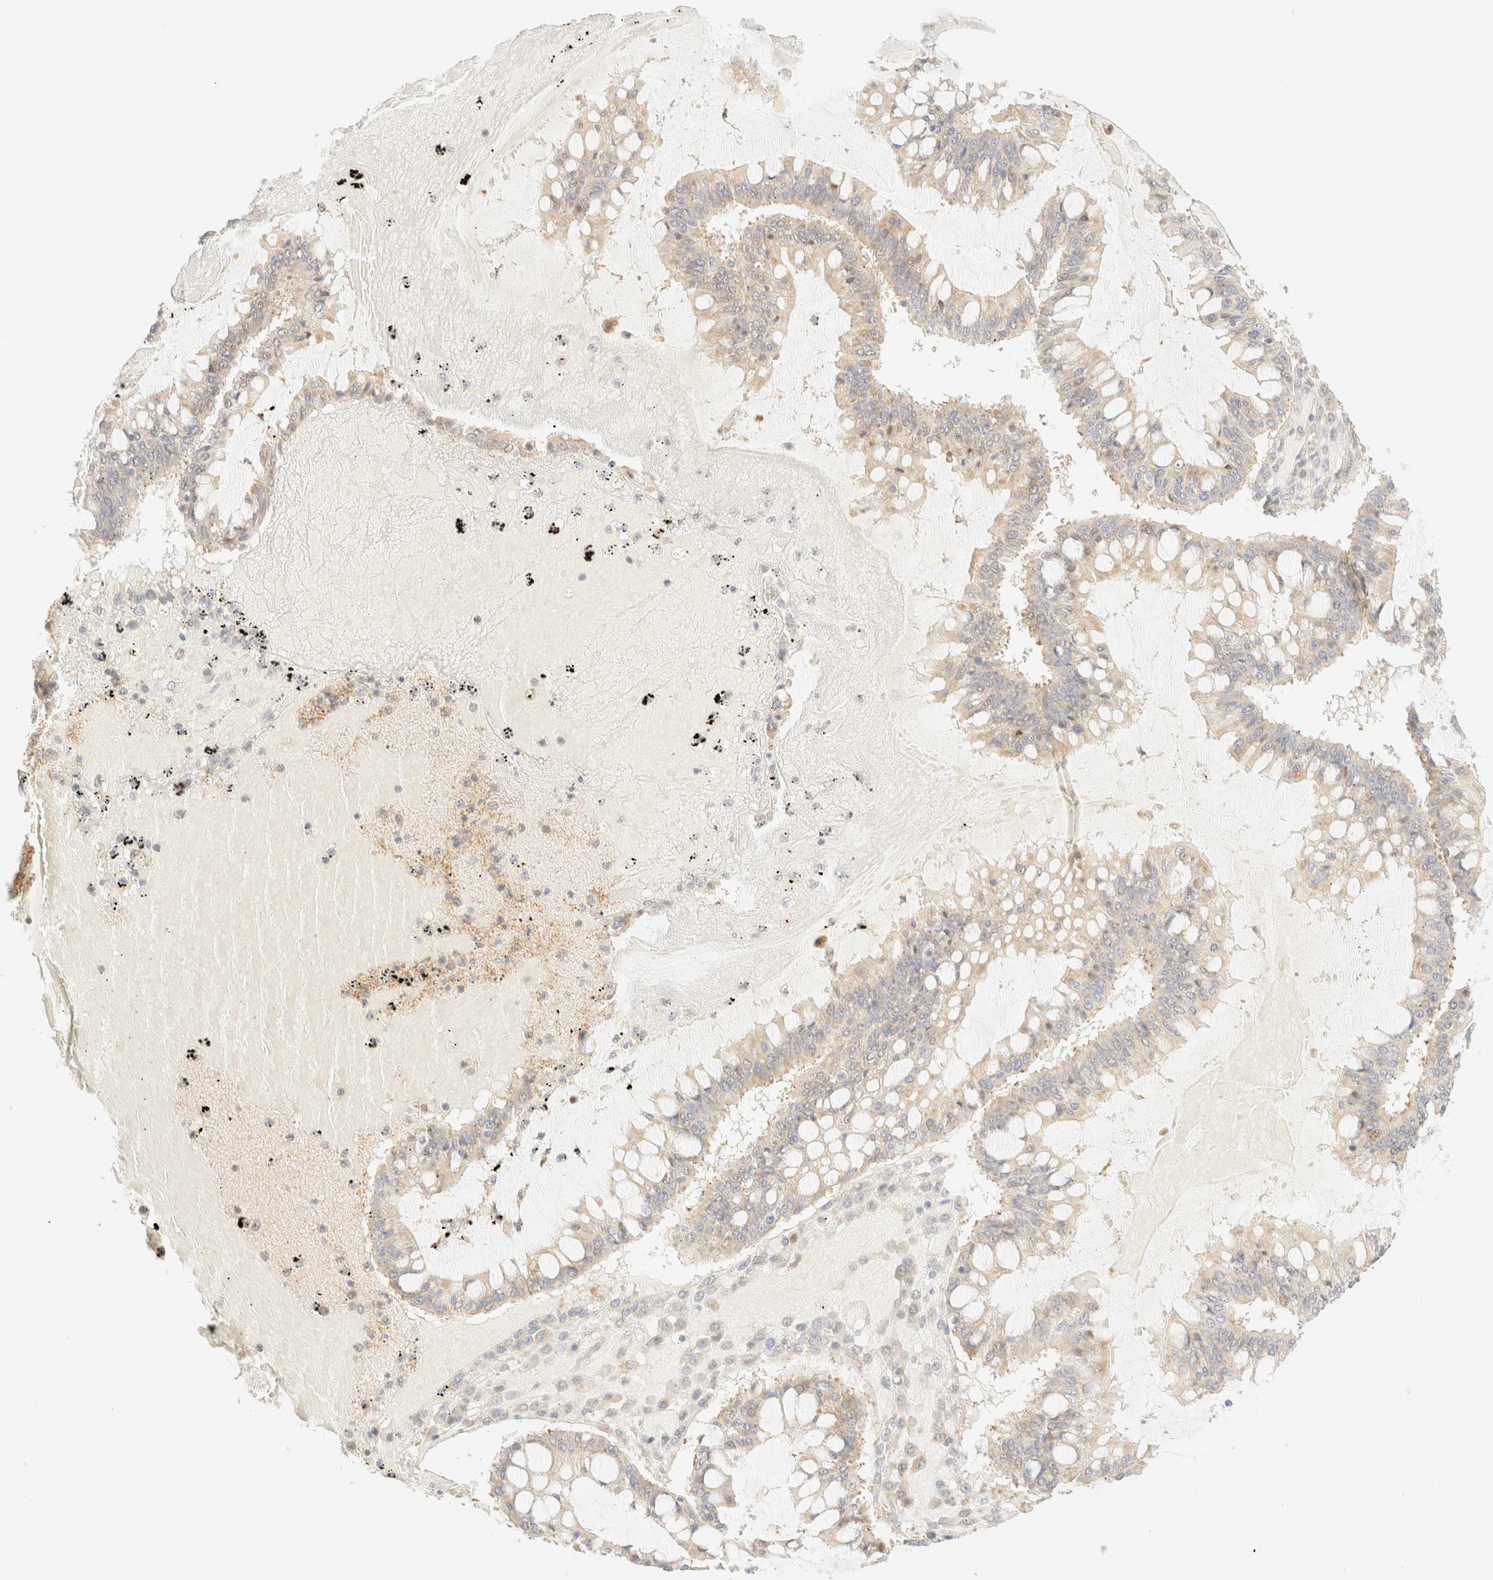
{"staining": {"intensity": "weak", "quantity": "<25%", "location": "cytoplasmic/membranous"}, "tissue": "ovarian cancer", "cell_type": "Tumor cells", "image_type": "cancer", "snomed": [{"axis": "morphology", "description": "Cystadenocarcinoma, mucinous, NOS"}, {"axis": "topography", "description": "Ovary"}], "caption": "Immunohistochemistry photomicrograph of neoplastic tissue: human ovarian cancer stained with DAB (3,3'-diaminobenzidine) displays no significant protein expression in tumor cells. The staining was performed using DAB (3,3'-diaminobenzidine) to visualize the protein expression in brown, while the nuclei were stained in blue with hematoxylin (Magnification: 20x).", "gene": "TSR1", "patient": {"sex": "female", "age": 73}}